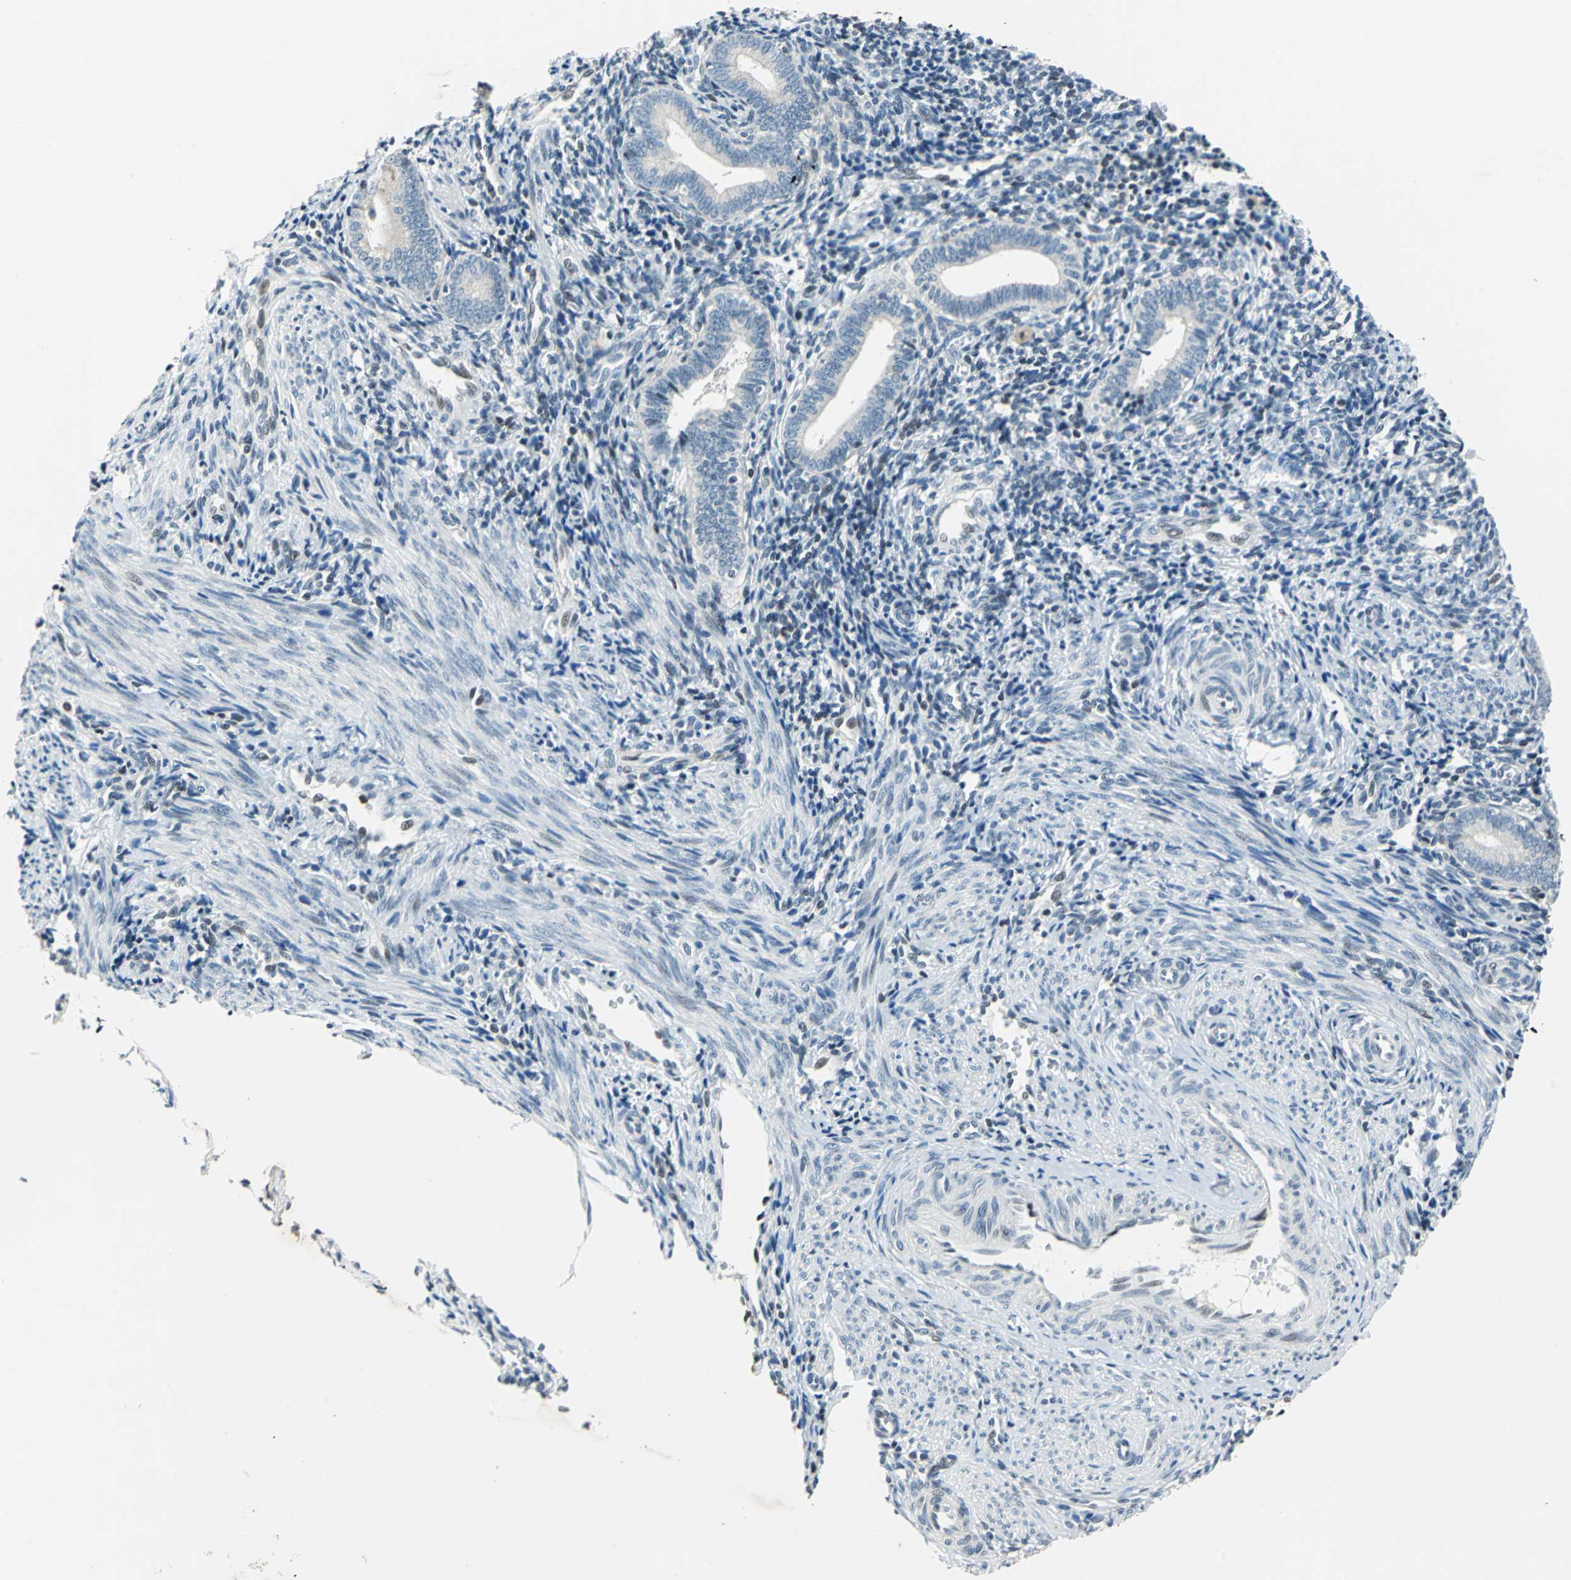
{"staining": {"intensity": "negative", "quantity": "none", "location": "none"}, "tissue": "endometrium", "cell_type": "Cells in endometrial stroma", "image_type": "normal", "snomed": [{"axis": "morphology", "description": "Normal tissue, NOS"}, {"axis": "topography", "description": "Uterus"}, {"axis": "topography", "description": "Endometrium"}], "caption": "Cells in endometrial stroma show no significant protein expression in normal endometrium. (IHC, brightfield microscopy, high magnification).", "gene": "HCFC2", "patient": {"sex": "female", "age": 33}}